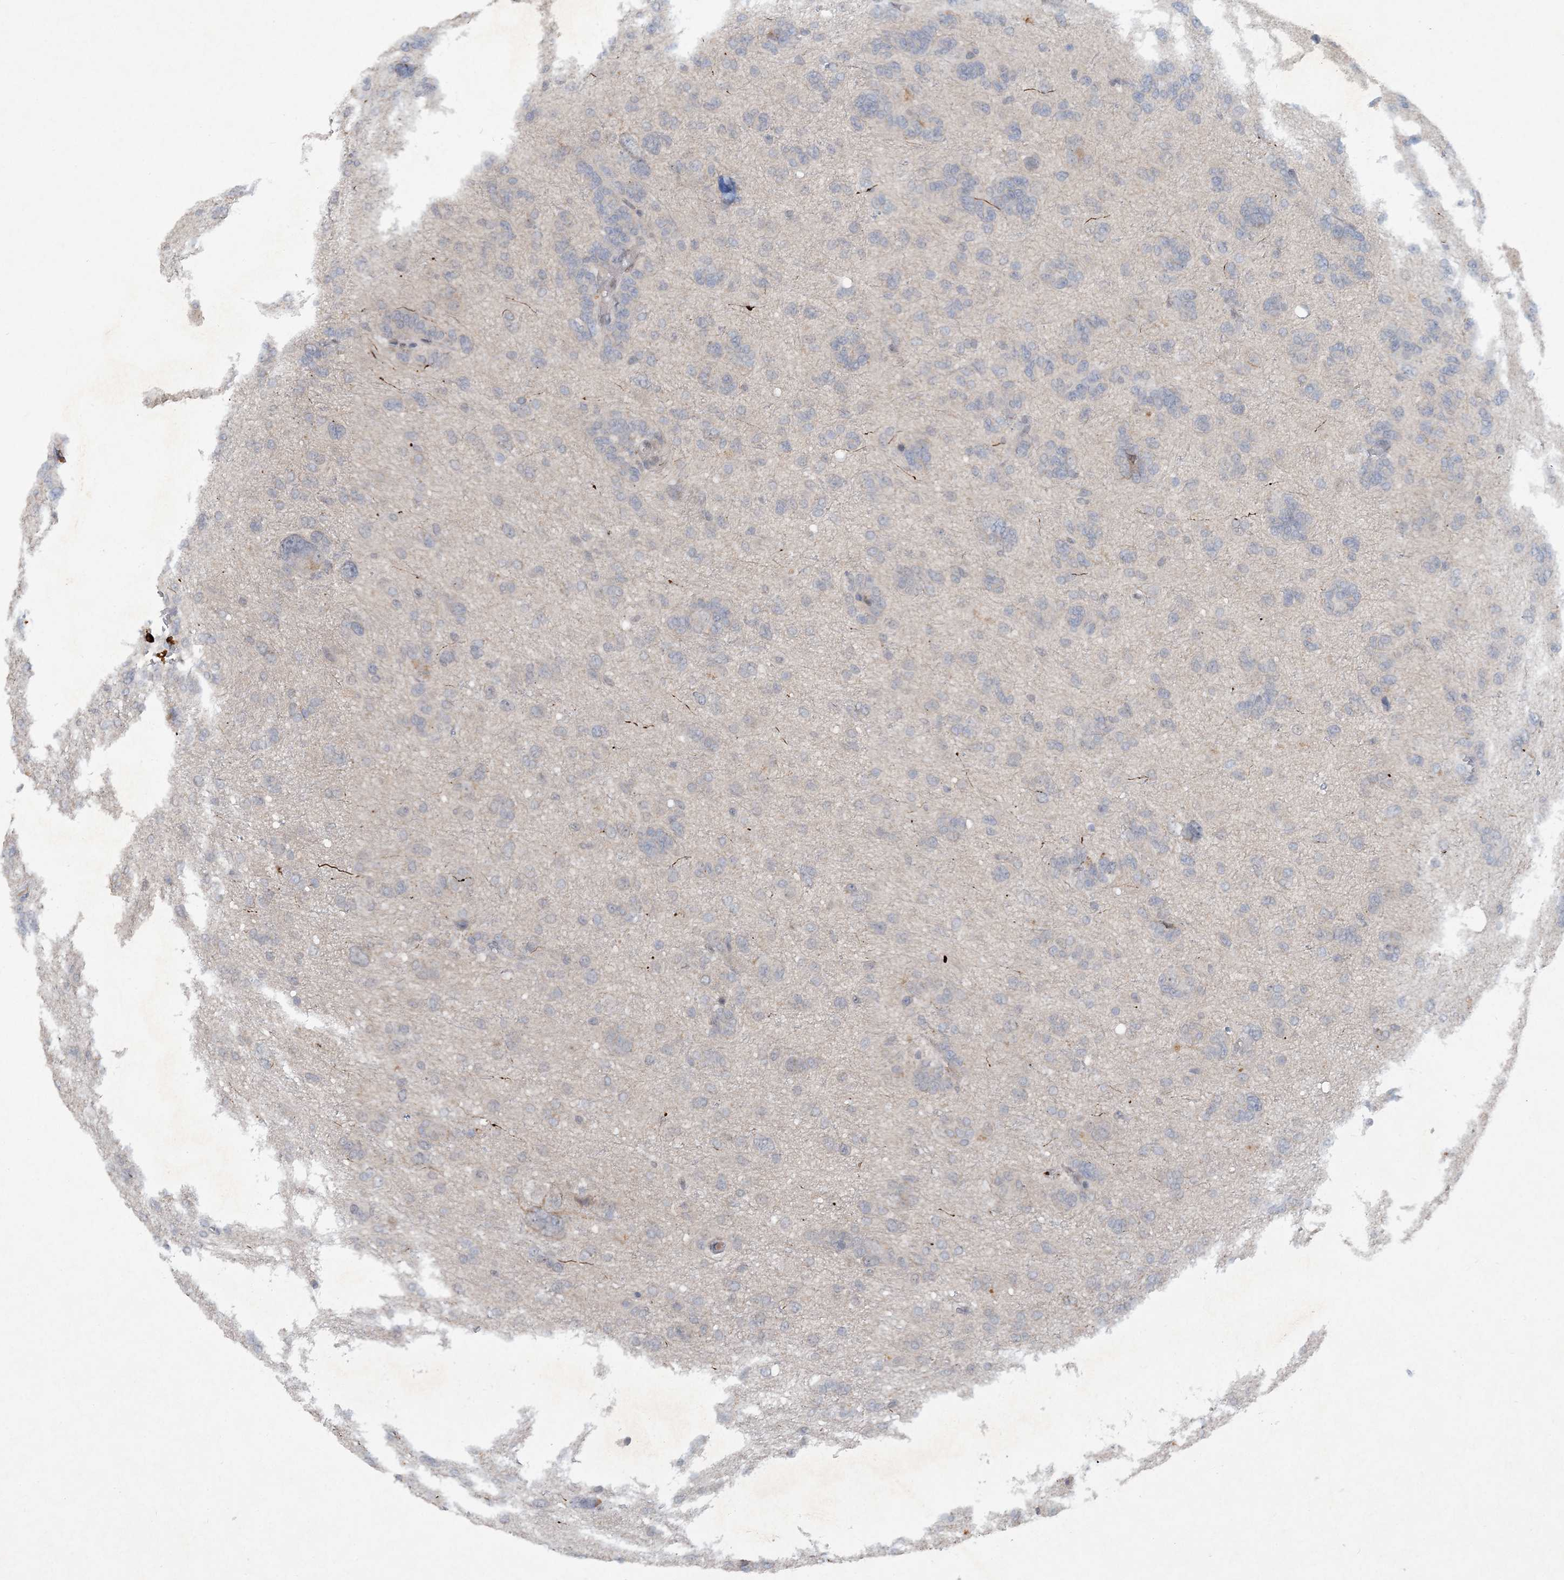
{"staining": {"intensity": "negative", "quantity": "none", "location": "none"}, "tissue": "glioma", "cell_type": "Tumor cells", "image_type": "cancer", "snomed": [{"axis": "morphology", "description": "Glioma, malignant, High grade"}, {"axis": "topography", "description": "Brain"}], "caption": "This histopathology image is of glioma stained with IHC to label a protein in brown with the nuclei are counter-stained blue. There is no positivity in tumor cells.", "gene": "GIN1", "patient": {"sex": "female", "age": 59}}